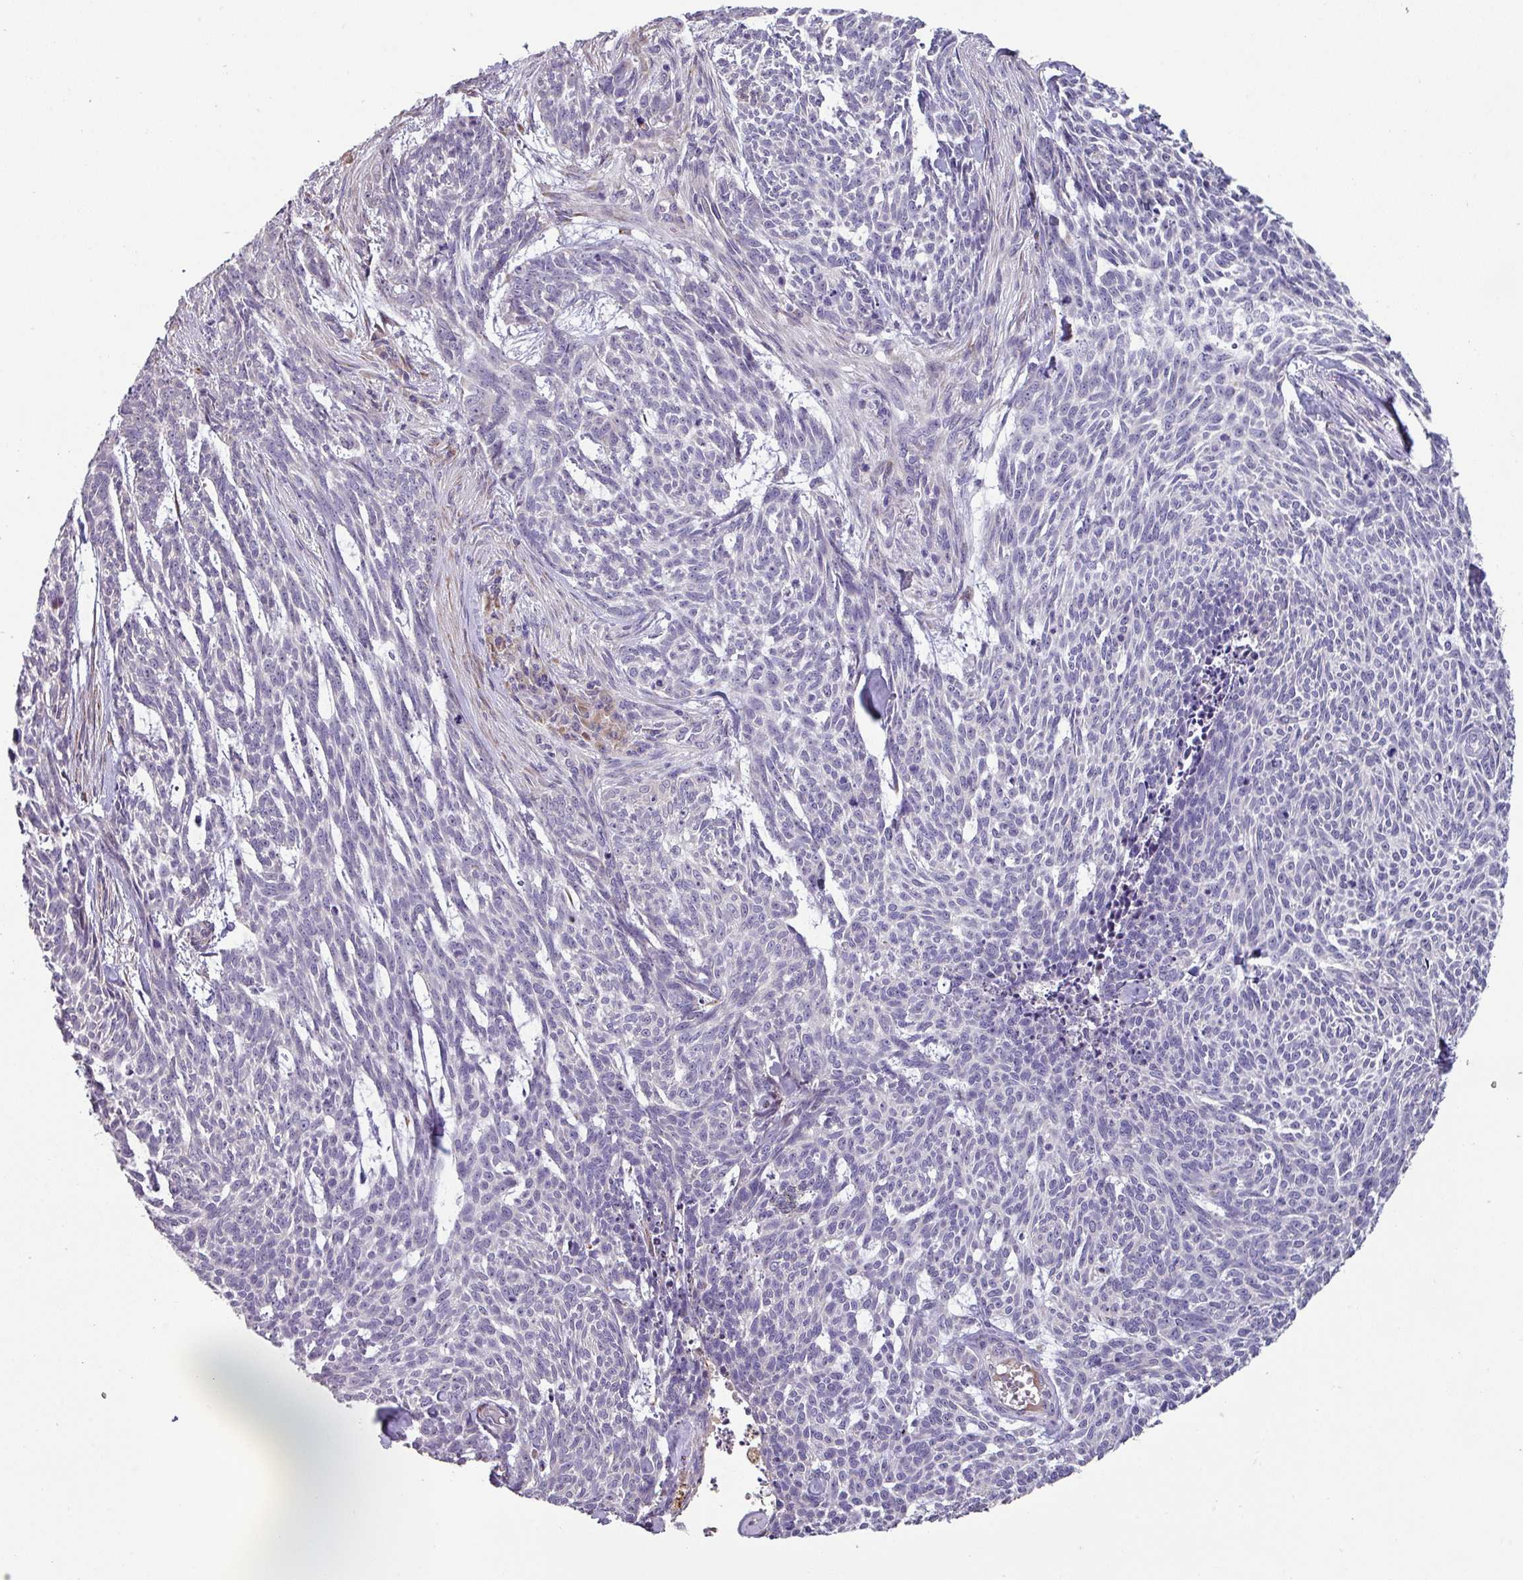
{"staining": {"intensity": "negative", "quantity": "none", "location": "none"}, "tissue": "skin cancer", "cell_type": "Tumor cells", "image_type": "cancer", "snomed": [{"axis": "morphology", "description": "Basal cell carcinoma"}, {"axis": "topography", "description": "Skin"}], "caption": "Immunohistochemical staining of skin cancer (basal cell carcinoma) demonstrates no significant staining in tumor cells. (DAB (3,3'-diaminobenzidine) immunohistochemistry with hematoxylin counter stain).", "gene": "KLHL3", "patient": {"sex": "female", "age": 93}}